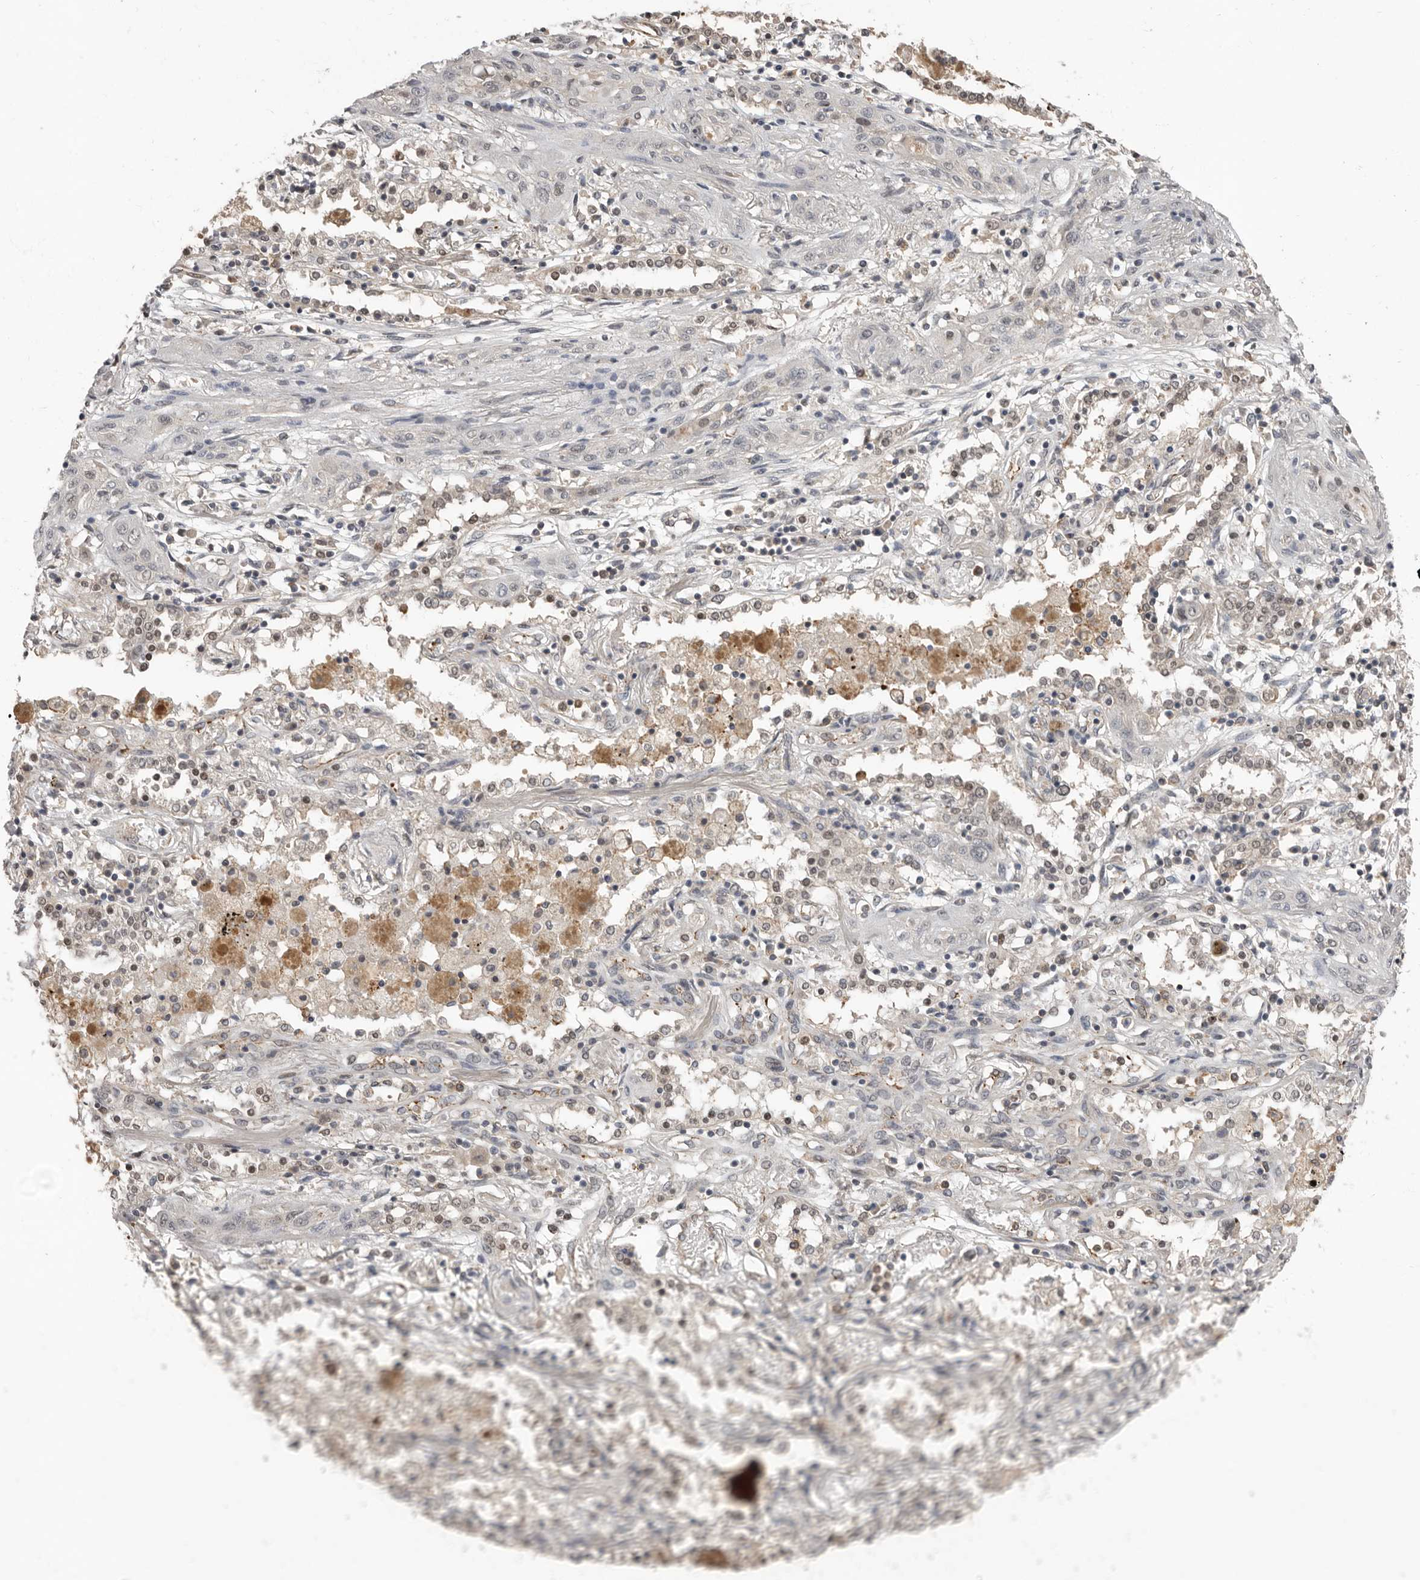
{"staining": {"intensity": "negative", "quantity": "none", "location": "none"}, "tissue": "lung cancer", "cell_type": "Tumor cells", "image_type": "cancer", "snomed": [{"axis": "morphology", "description": "Squamous cell carcinoma, NOS"}, {"axis": "topography", "description": "Lung"}], "caption": "The immunohistochemistry histopathology image has no significant positivity in tumor cells of lung cancer (squamous cell carcinoma) tissue. (Stains: DAB IHC with hematoxylin counter stain, Microscopy: brightfield microscopy at high magnification).", "gene": "LRGUK", "patient": {"sex": "female", "age": 47}}